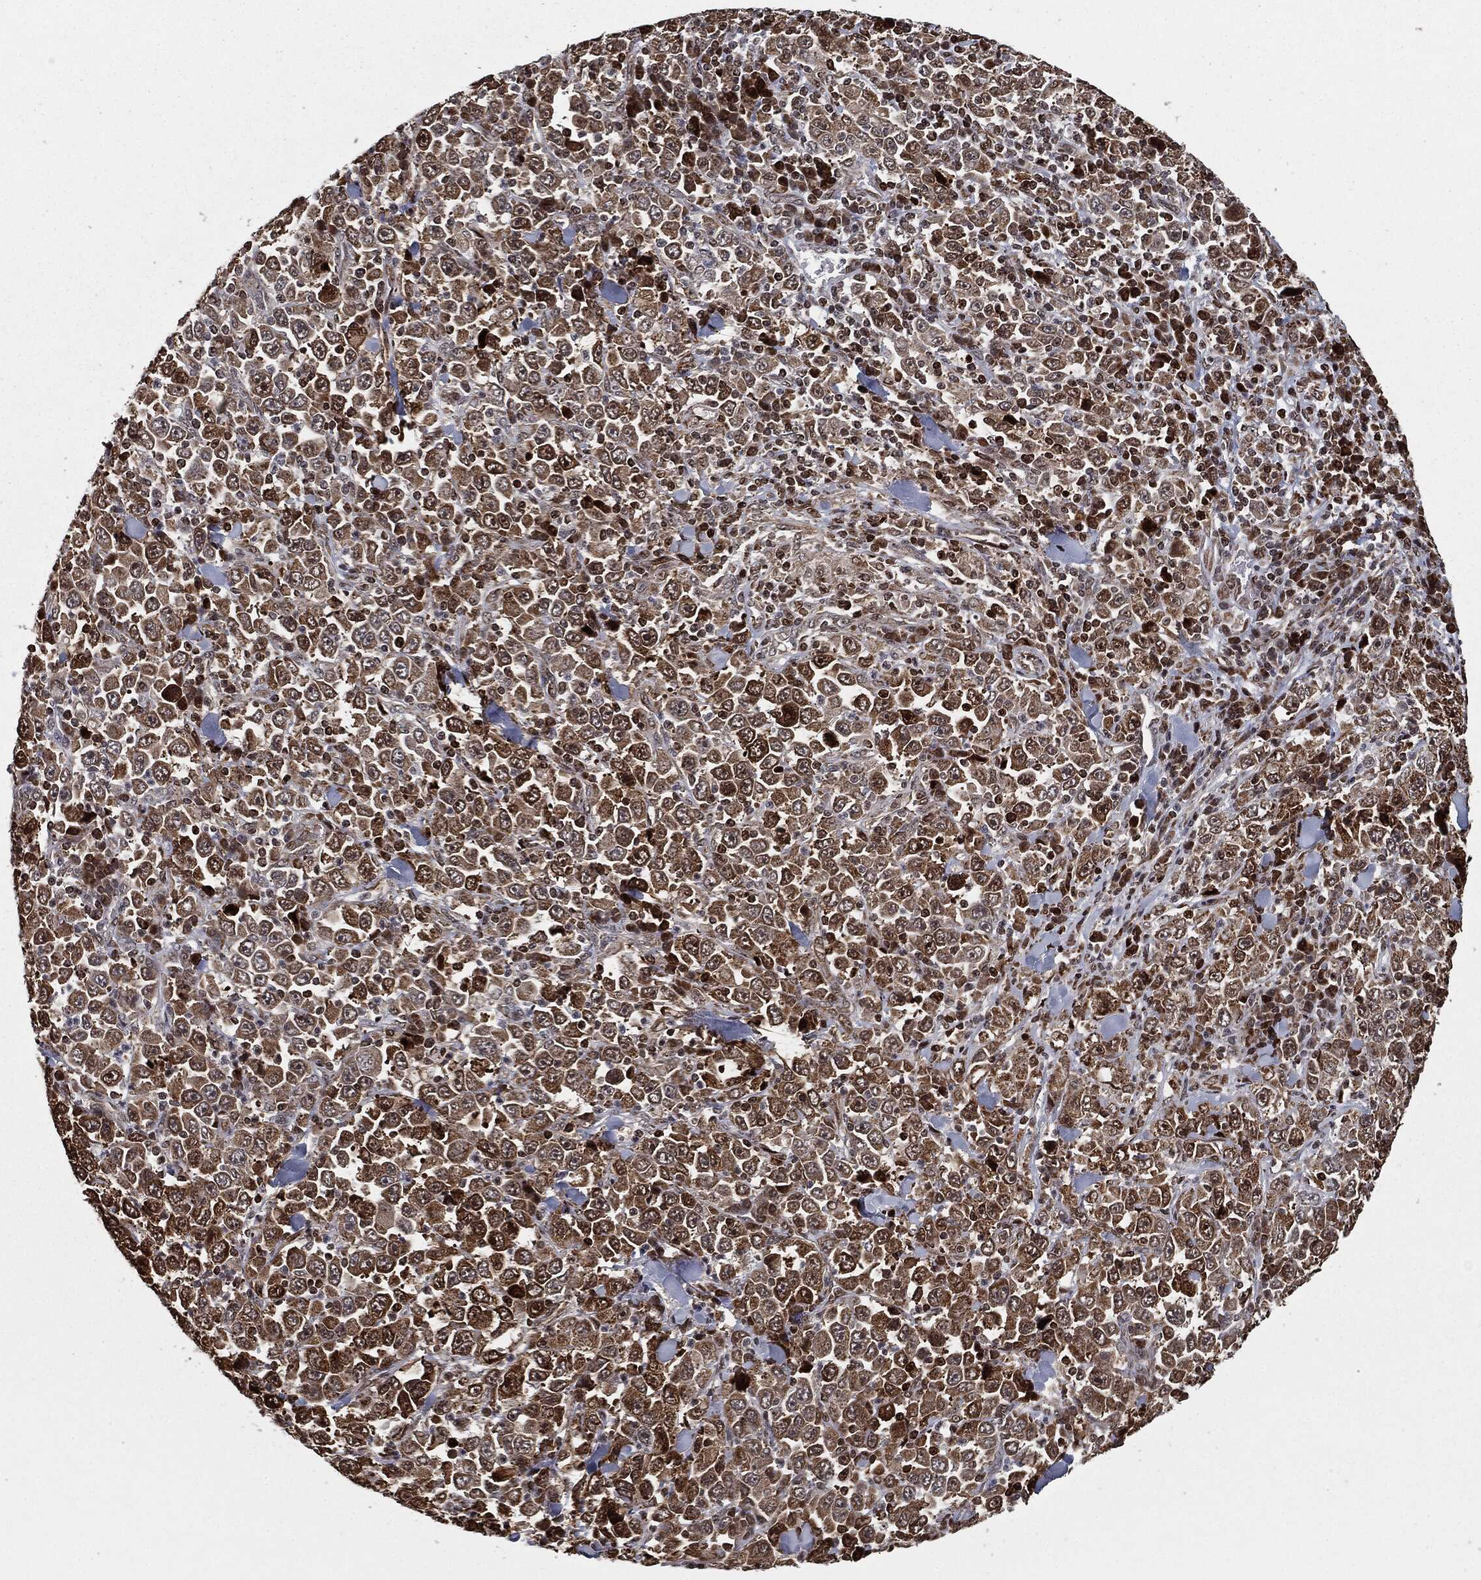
{"staining": {"intensity": "strong", "quantity": ">75%", "location": "cytoplasmic/membranous"}, "tissue": "stomach cancer", "cell_type": "Tumor cells", "image_type": "cancer", "snomed": [{"axis": "morphology", "description": "Normal tissue, NOS"}, {"axis": "morphology", "description": "Adenocarcinoma, NOS"}, {"axis": "topography", "description": "Stomach, upper"}, {"axis": "topography", "description": "Stomach"}], "caption": "There is high levels of strong cytoplasmic/membranous expression in tumor cells of stomach cancer (adenocarcinoma), as demonstrated by immunohistochemical staining (brown color).", "gene": "CHCHD2", "patient": {"sex": "male", "age": 59}}